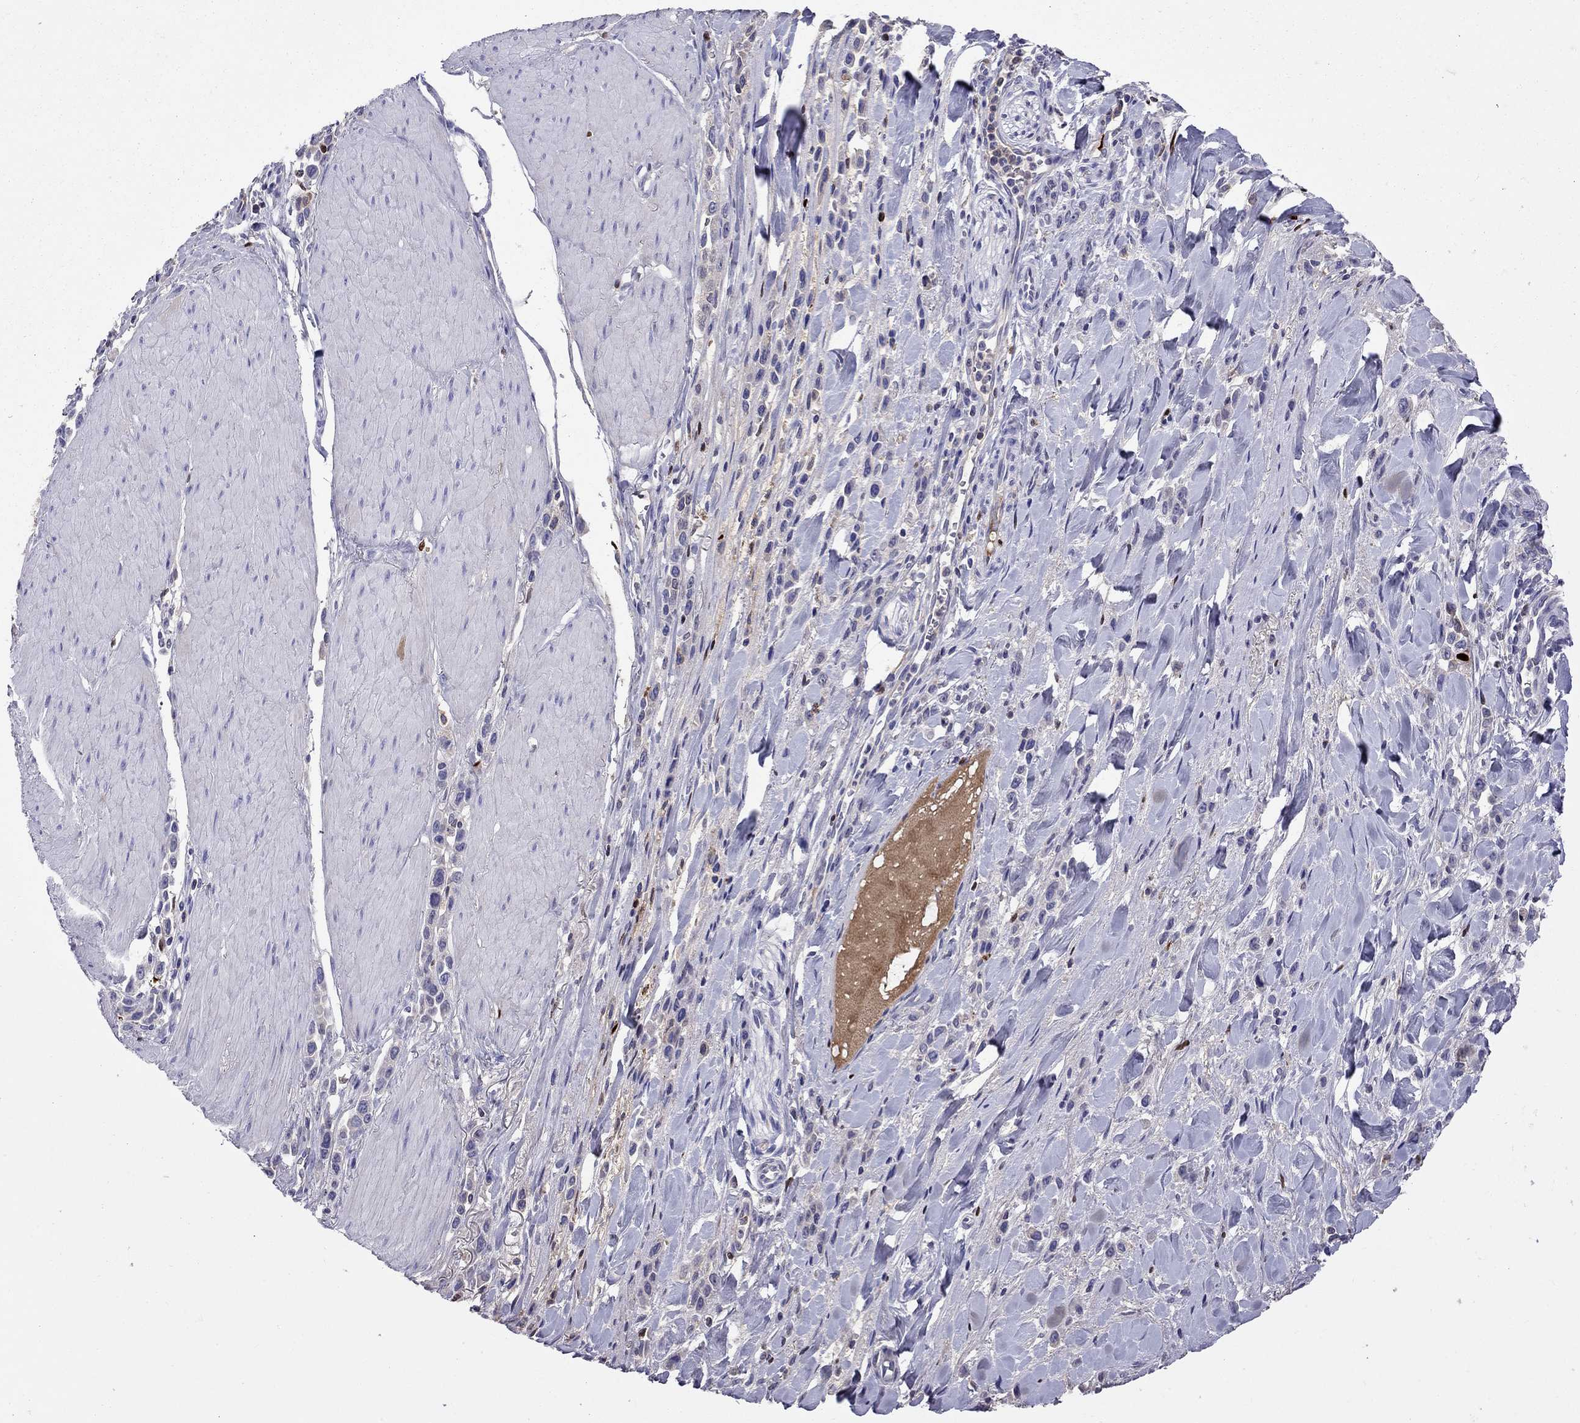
{"staining": {"intensity": "negative", "quantity": "none", "location": "none"}, "tissue": "stomach cancer", "cell_type": "Tumor cells", "image_type": "cancer", "snomed": [{"axis": "morphology", "description": "Adenocarcinoma, NOS"}, {"axis": "topography", "description": "Stomach"}], "caption": "This micrograph is of stomach cancer stained with immunohistochemistry (IHC) to label a protein in brown with the nuclei are counter-stained blue. There is no staining in tumor cells.", "gene": "SERPINA3", "patient": {"sex": "male", "age": 47}}